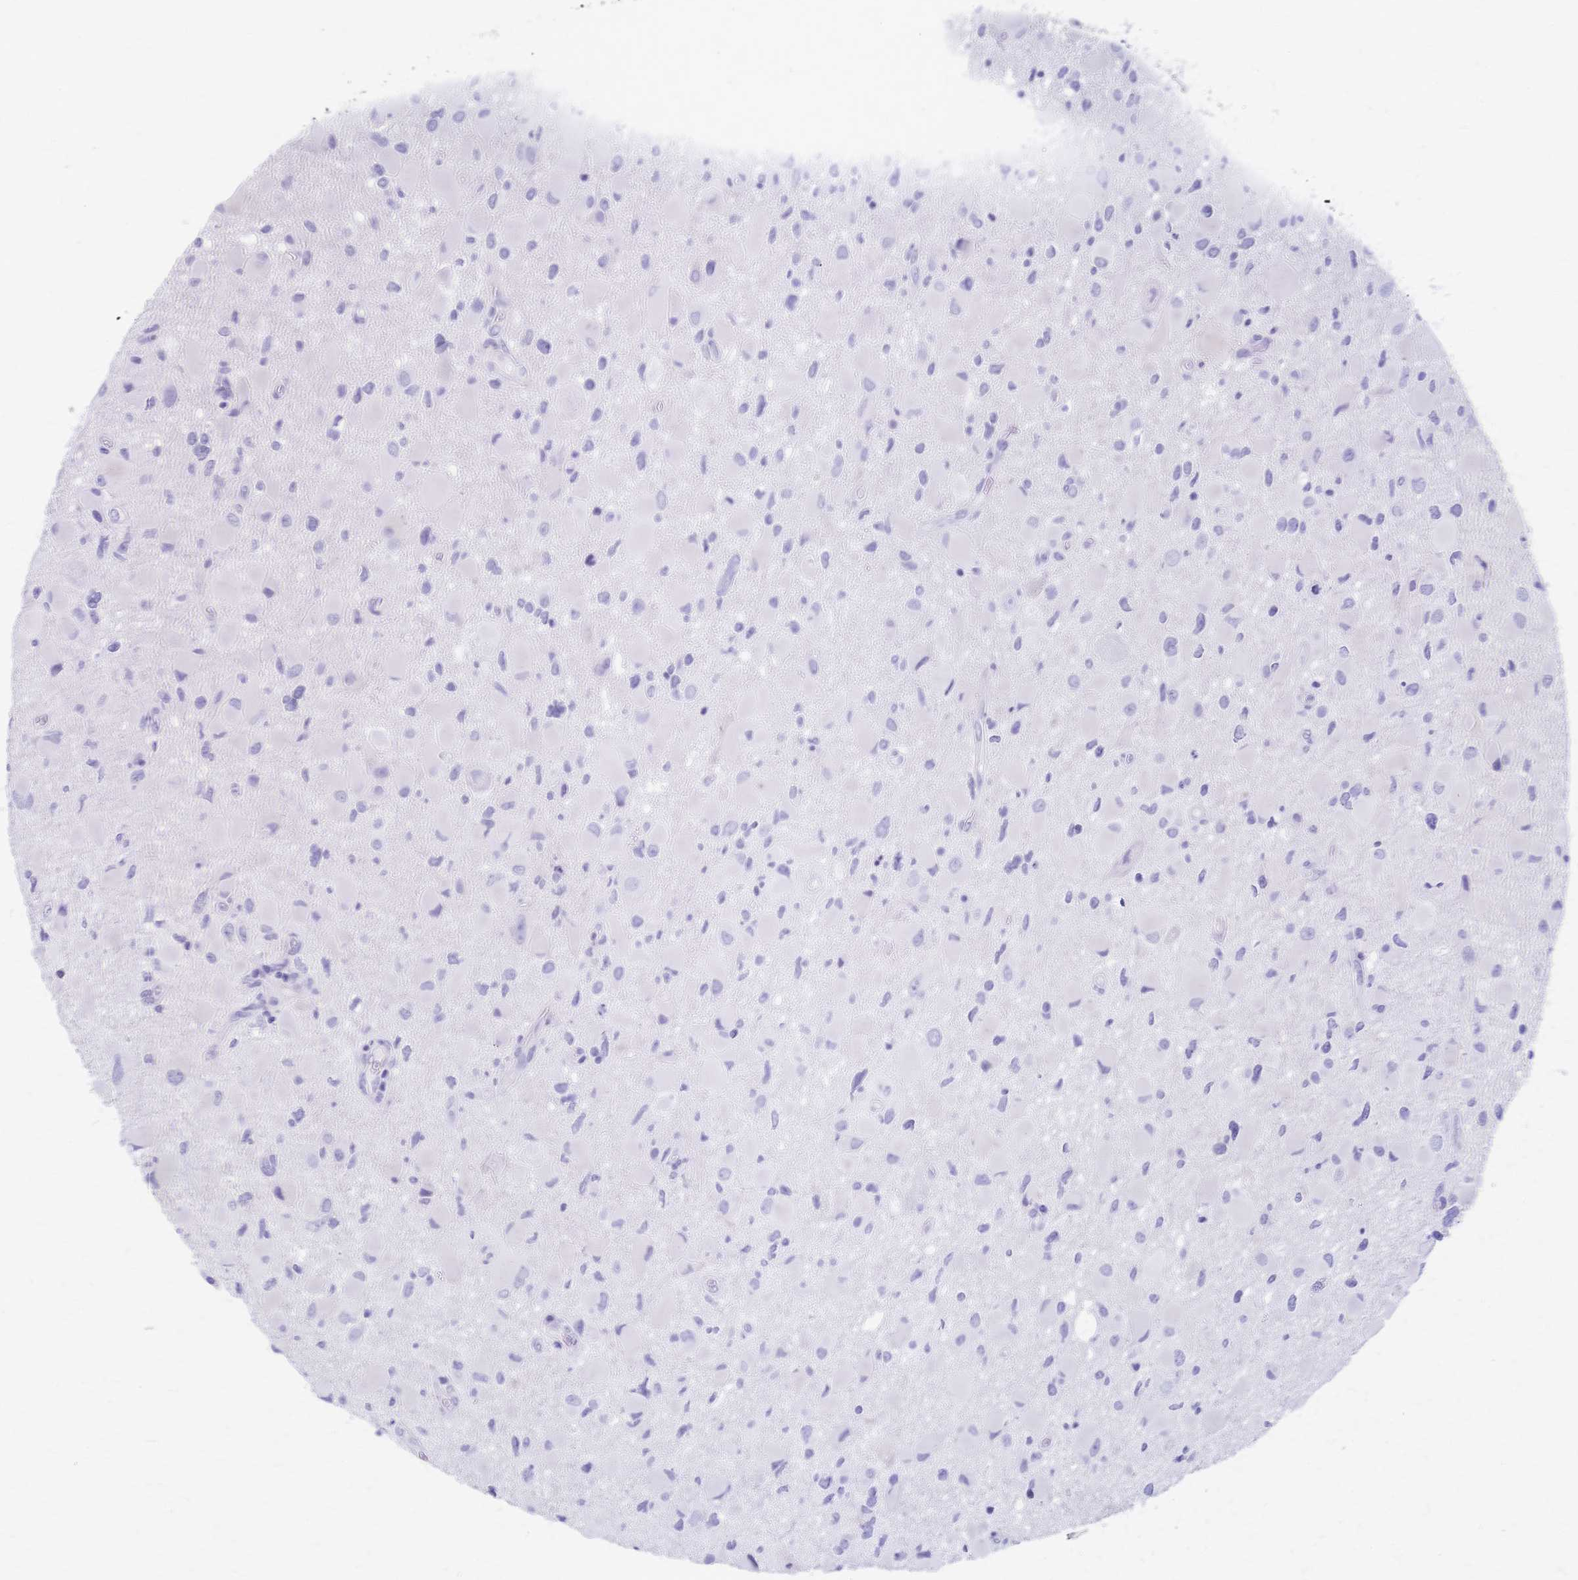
{"staining": {"intensity": "negative", "quantity": "none", "location": "none"}, "tissue": "glioma", "cell_type": "Tumor cells", "image_type": "cancer", "snomed": [{"axis": "morphology", "description": "Glioma, malignant, Low grade"}, {"axis": "topography", "description": "Brain"}], "caption": "An image of human low-grade glioma (malignant) is negative for staining in tumor cells.", "gene": "CYB5A", "patient": {"sex": "female", "age": 32}}